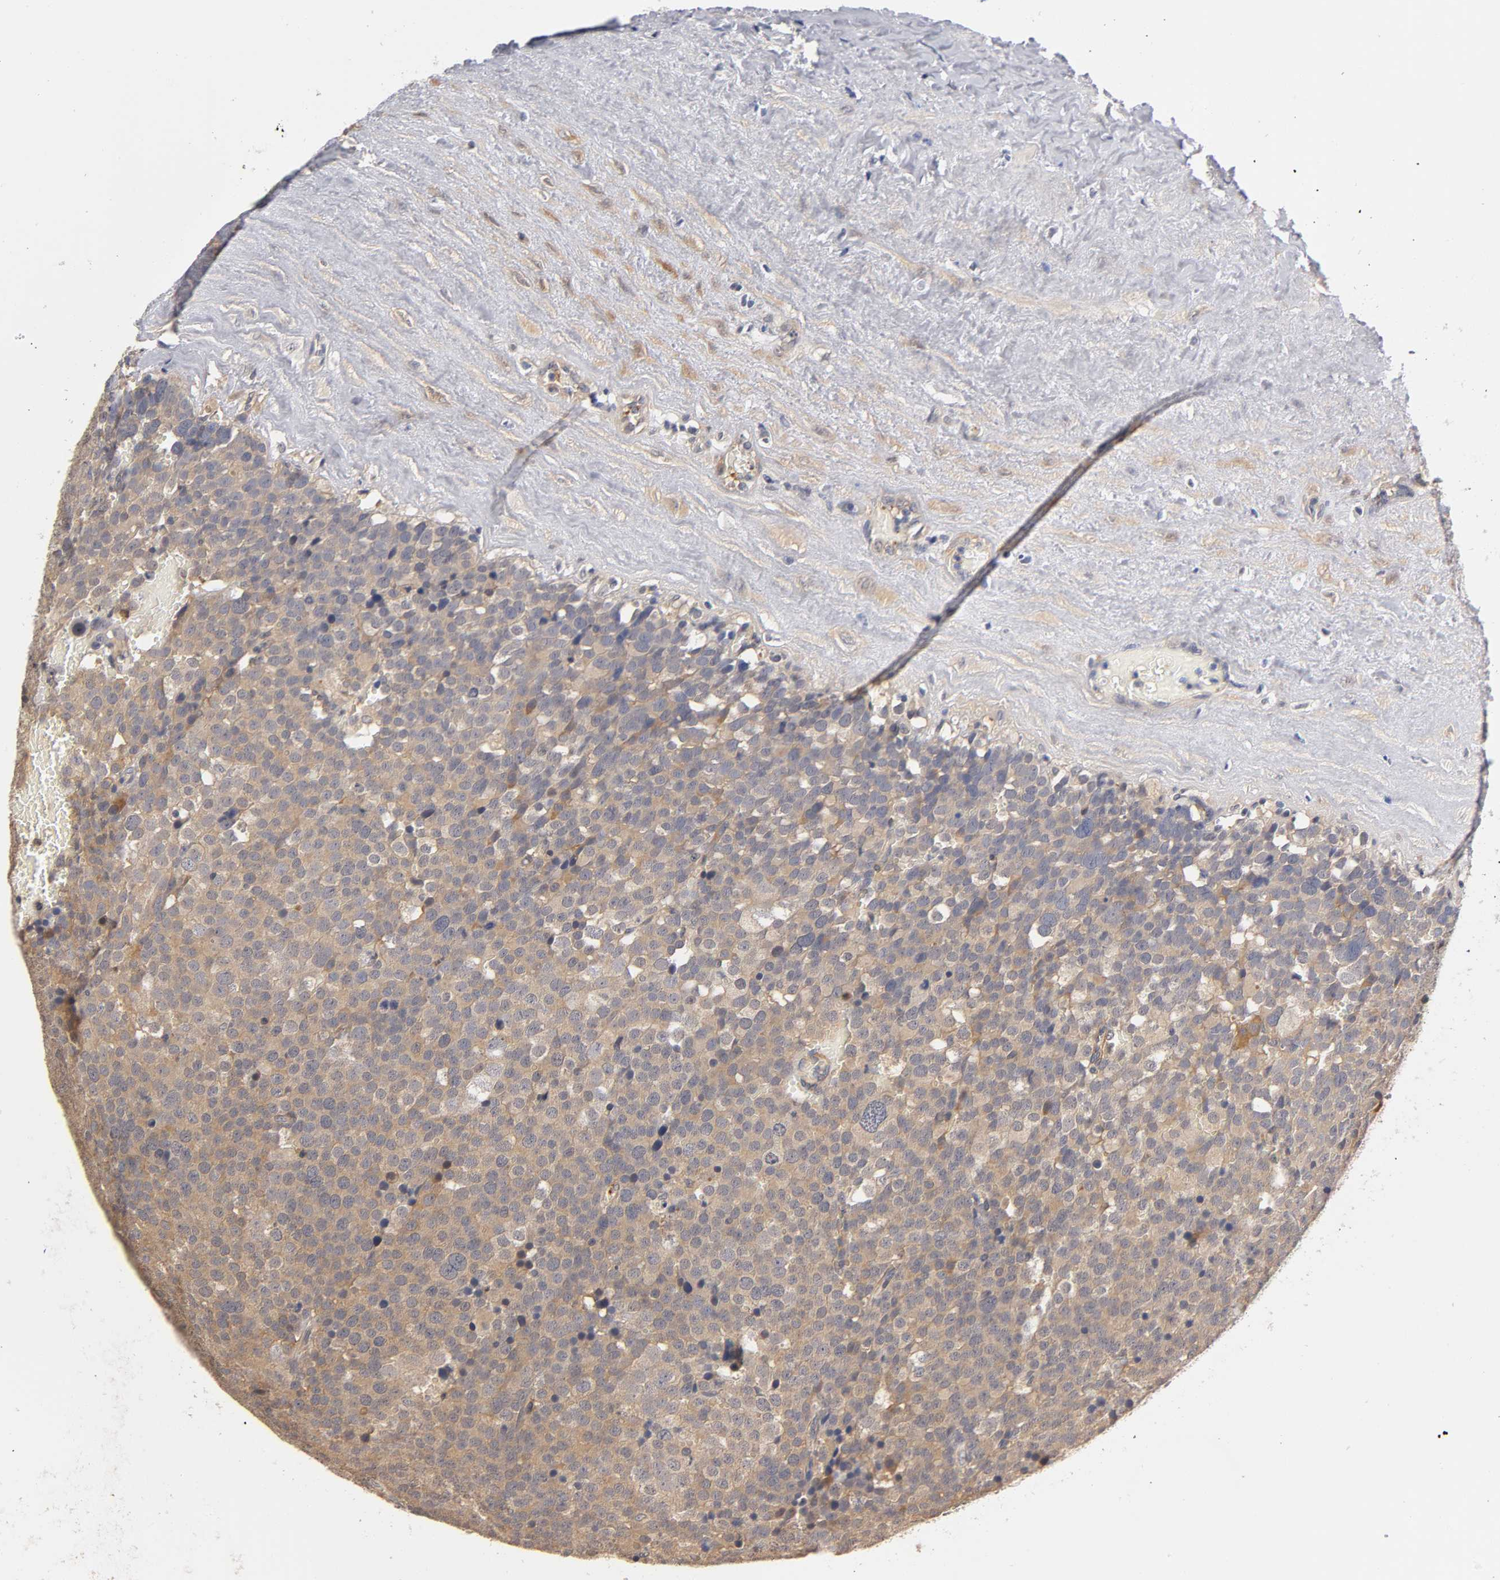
{"staining": {"intensity": "weak", "quantity": ">75%", "location": "cytoplasmic/membranous"}, "tissue": "testis cancer", "cell_type": "Tumor cells", "image_type": "cancer", "snomed": [{"axis": "morphology", "description": "Seminoma, NOS"}, {"axis": "topography", "description": "Testis"}], "caption": "About >75% of tumor cells in testis cancer (seminoma) demonstrate weak cytoplasmic/membranous protein positivity as visualized by brown immunohistochemical staining.", "gene": "PDE5A", "patient": {"sex": "male", "age": 71}}